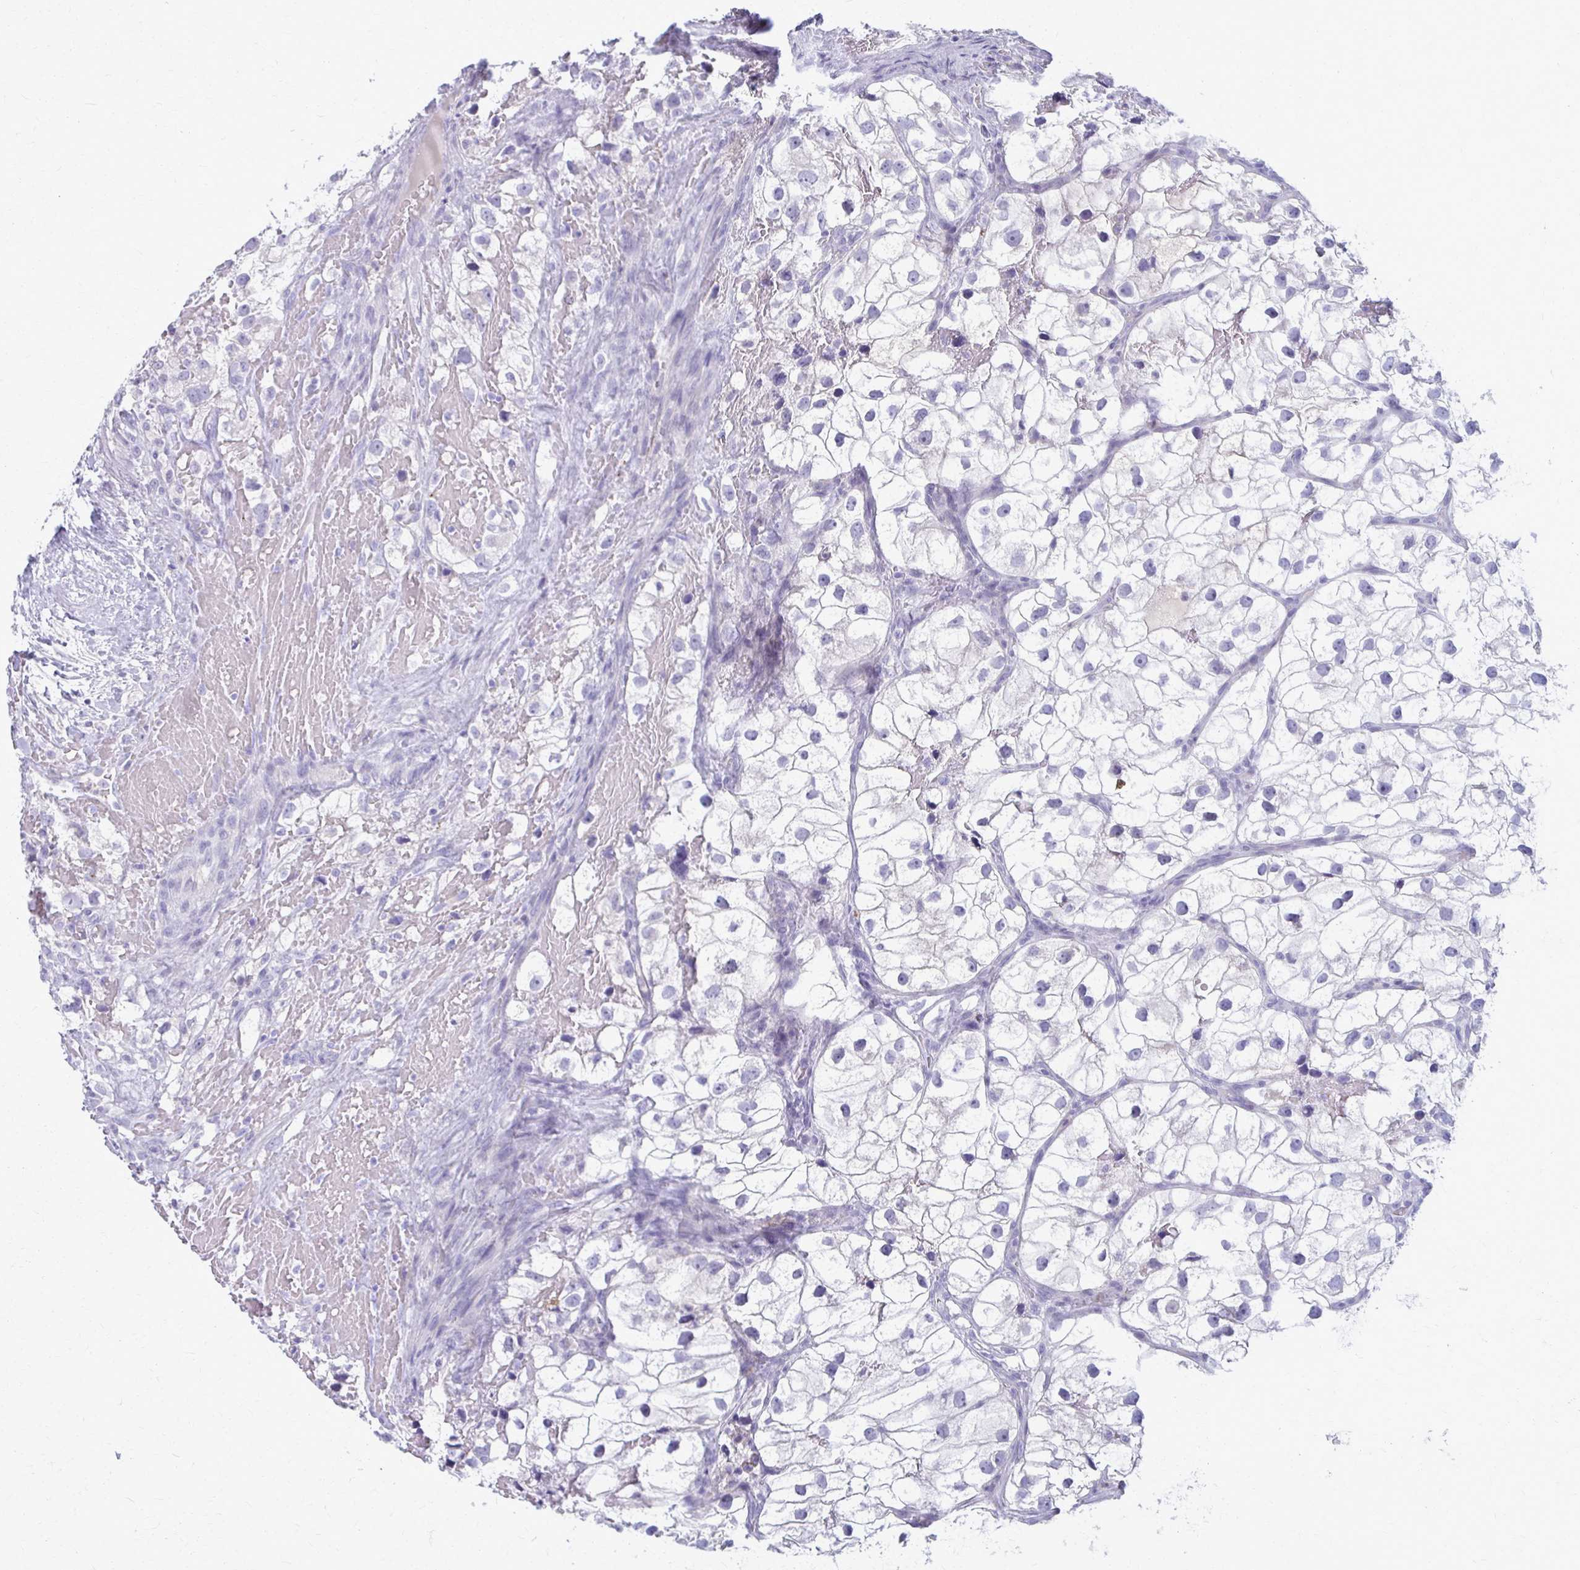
{"staining": {"intensity": "negative", "quantity": "none", "location": "none"}, "tissue": "renal cancer", "cell_type": "Tumor cells", "image_type": "cancer", "snomed": [{"axis": "morphology", "description": "Adenocarcinoma, NOS"}, {"axis": "topography", "description": "Kidney"}], "caption": "Immunohistochemistry (IHC) micrograph of neoplastic tissue: adenocarcinoma (renal) stained with DAB demonstrates no significant protein positivity in tumor cells.", "gene": "OR4M1", "patient": {"sex": "male", "age": 59}}